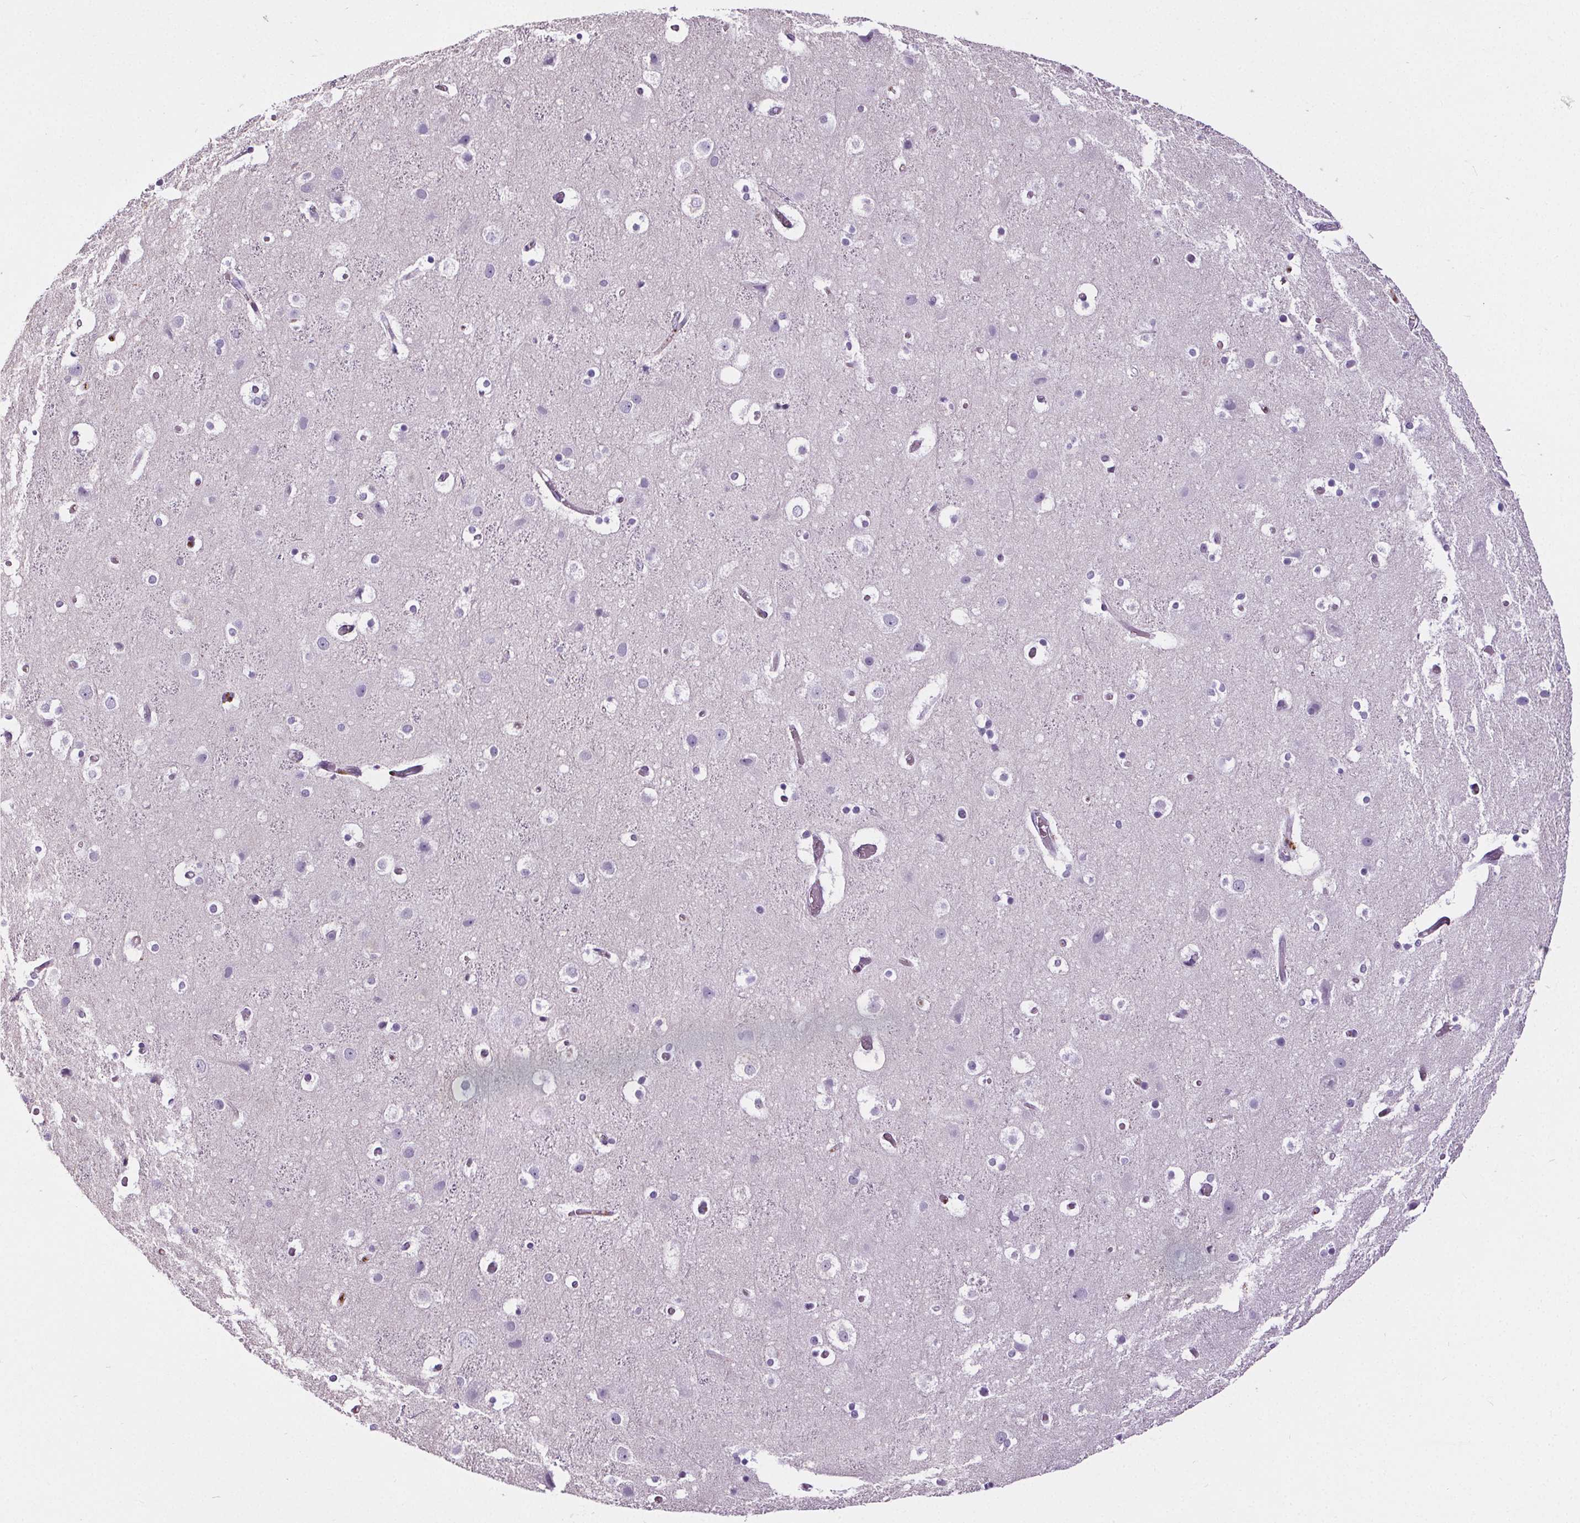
{"staining": {"intensity": "negative", "quantity": "none", "location": "none"}, "tissue": "cerebral cortex", "cell_type": "Endothelial cells", "image_type": "normal", "snomed": [{"axis": "morphology", "description": "Normal tissue, NOS"}, {"axis": "topography", "description": "Cerebral cortex"}], "caption": "Immunohistochemical staining of benign human cerebral cortex reveals no significant staining in endothelial cells. The staining is performed using DAB brown chromogen with nuclei counter-stained in using hematoxylin.", "gene": "CD5L", "patient": {"sex": "female", "age": 52}}